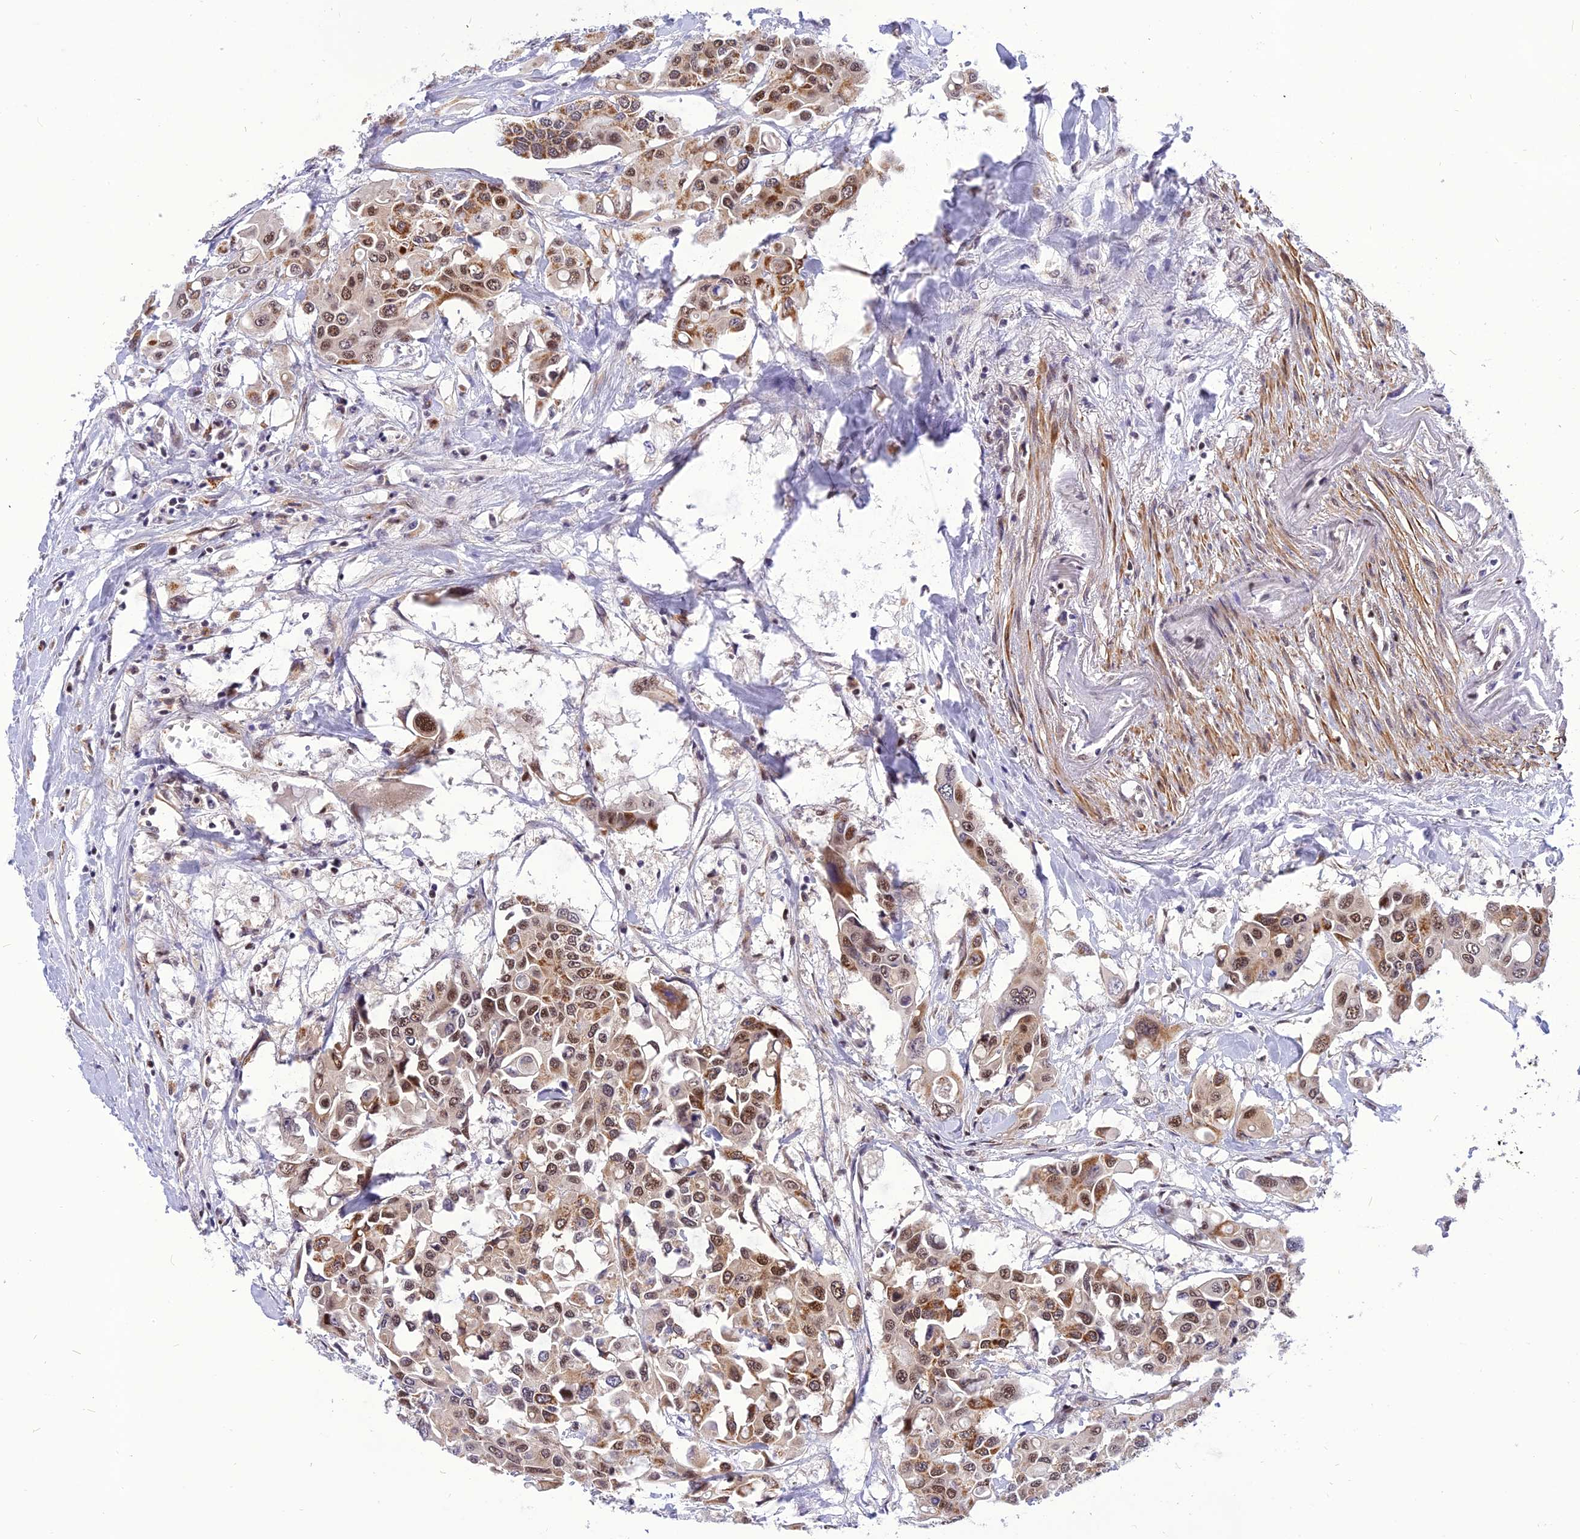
{"staining": {"intensity": "moderate", "quantity": ">75%", "location": "cytoplasmic/membranous,nuclear"}, "tissue": "colorectal cancer", "cell_type": "Tumor cells", "image_type": "cancer", "snomed": [{"axis": "morphology", "description": "Adenocarcinoma, NOS"}, {"axis": "topography", "description": "Colon"}], "caption": "This micrograph shows immunohistochemistry (IHC) staining of human colorectal cancer (adenocarcinoma), with medium moderate cytoplasmic/membranous and nuclear staining in approximately >75% of tumor cells.", "gene": "CMC1", "patient": {"sex": "male", "age": 77}}